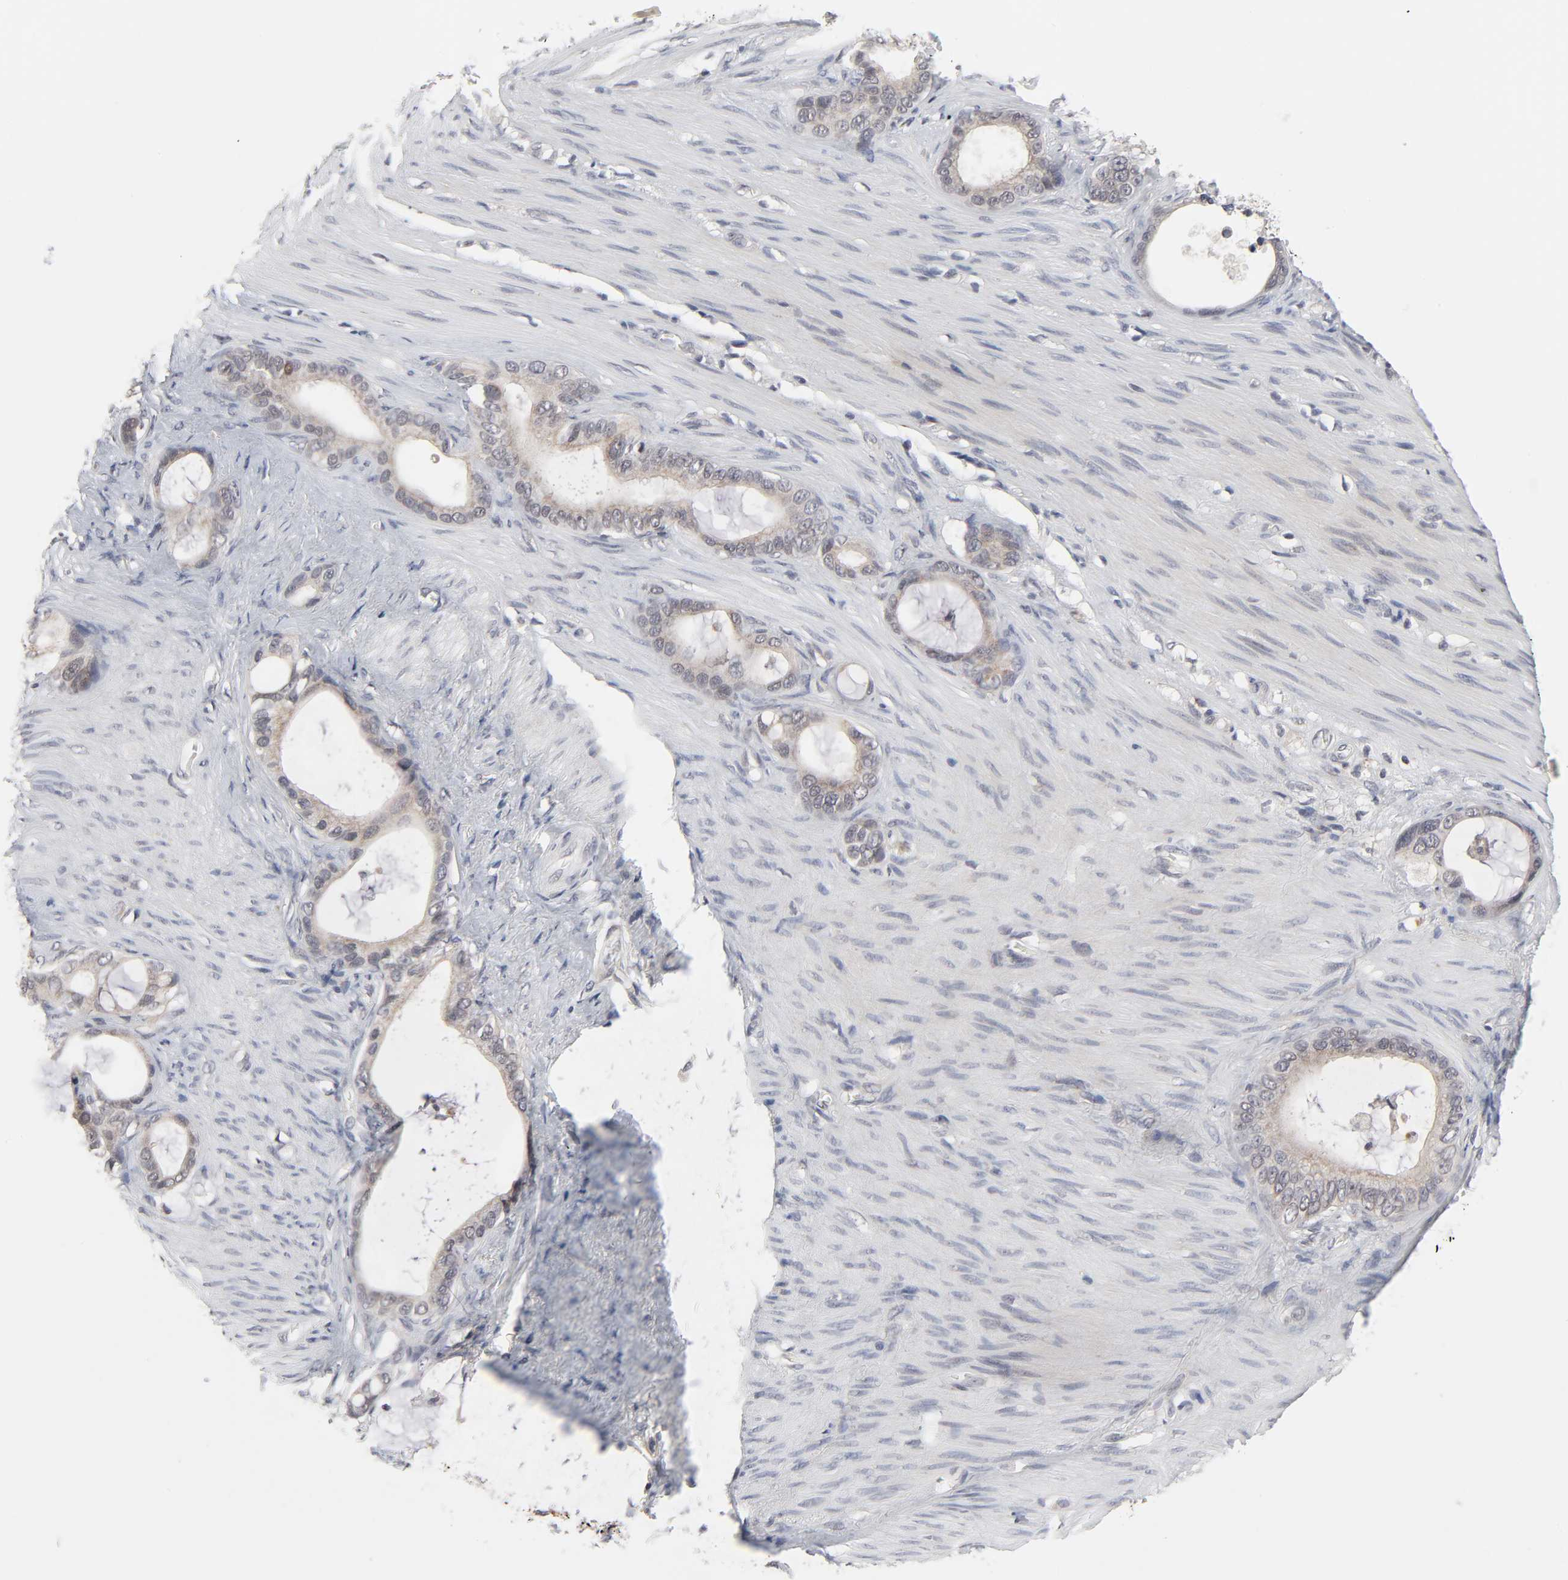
{"staining": {"intensity": "moderate", "quantity": ">75%", "location": "cytoplasmic/membranous"}, "tissue": "stomach cancer", "cell_type": "Tumor cells", "image_type": "cancer", "snomed": [{"axis": "morphology", "description": "Adenocarcinoma, NOS"}, {"axis": "topography", "description": "Stomach"}], "caption": "DAB (3,3'-diaminobenzidine) immunohistochemical staining of adenocarcinoma (stomach) shows moderate cytoplasmic/membranous protein expression in approximately >75% of tumor cells. Immunohistochemistry stains the protein of interest in brown and the nuclei are stained blue.", "gene": "AUH", "patient": {"sex": "female", "age": 75}}